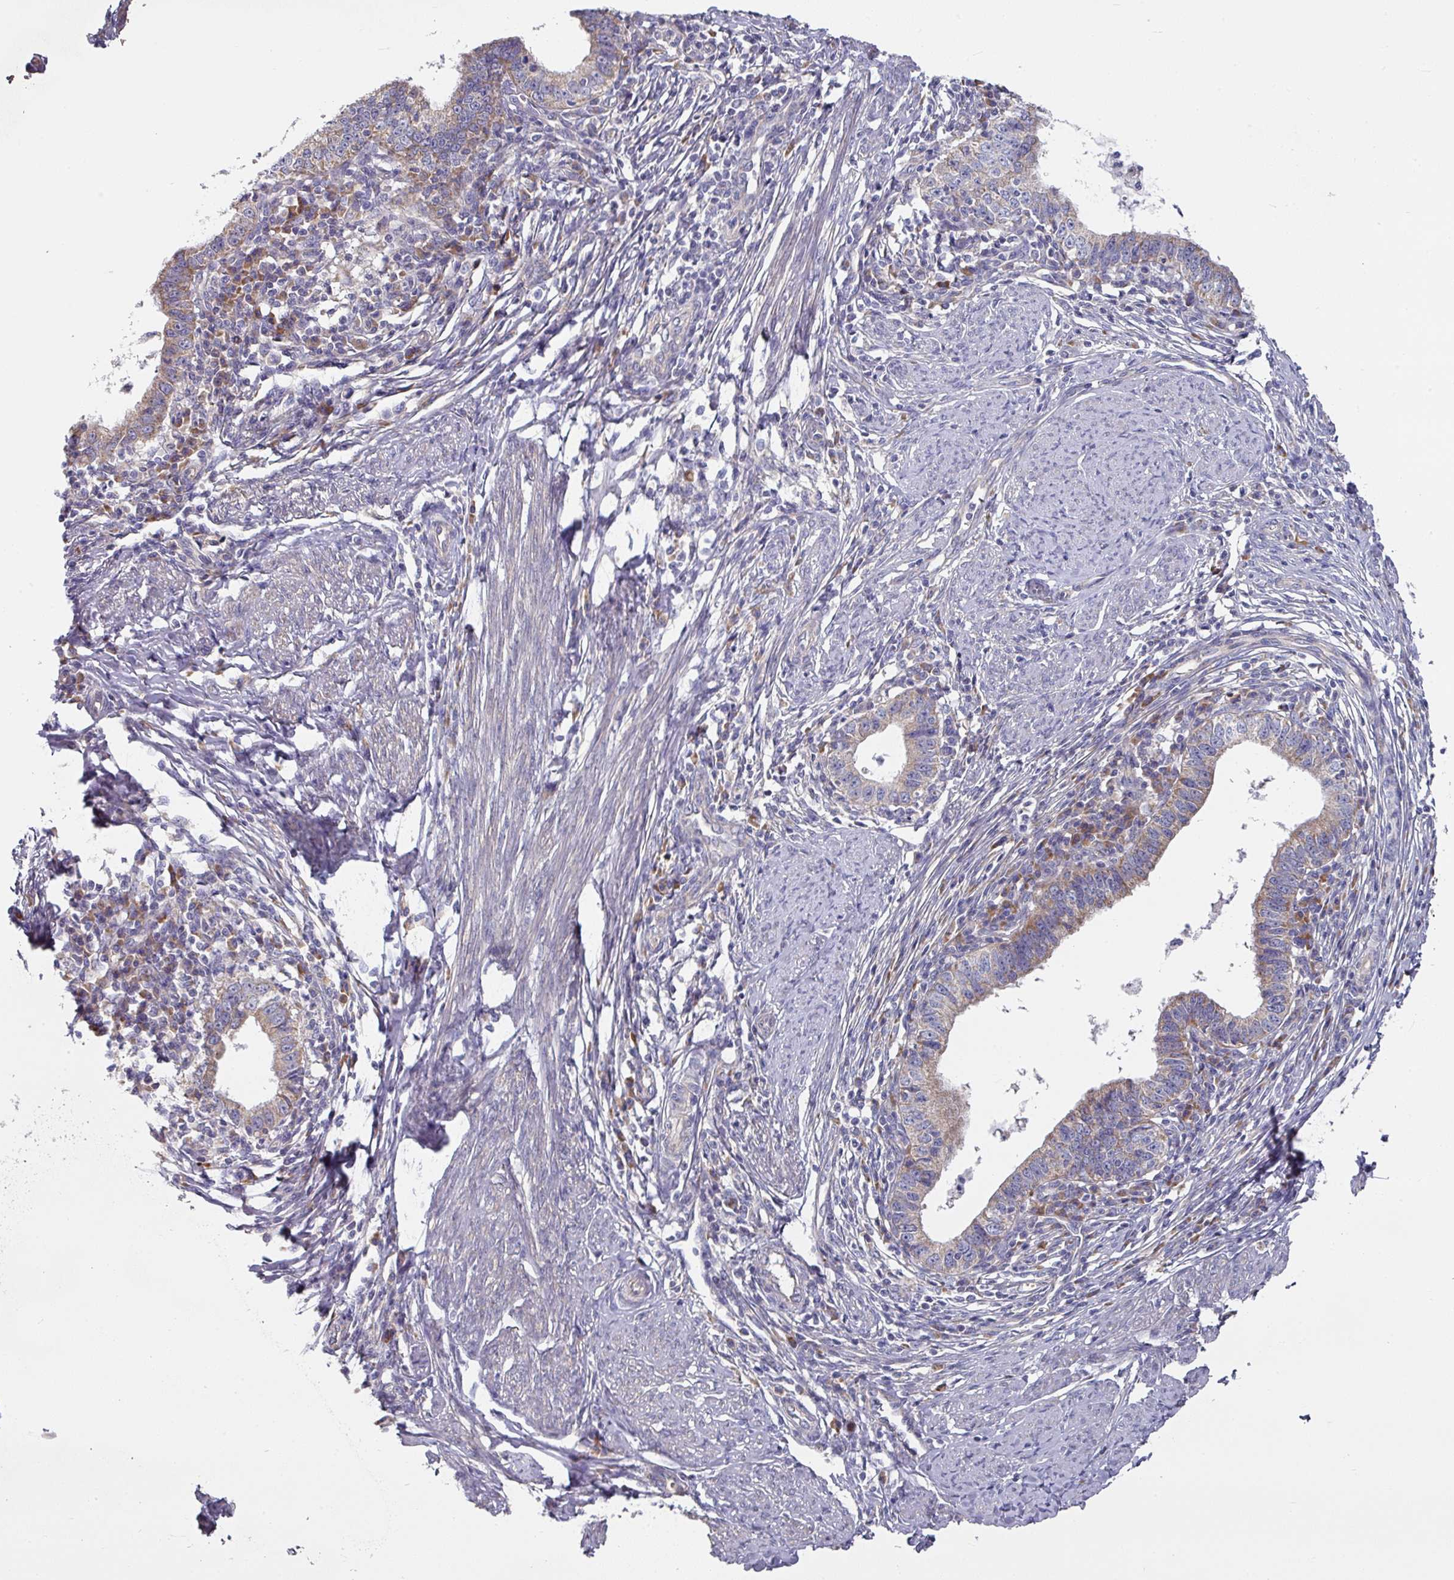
{"staining": {"intensity": "moderate", "quantity": "<25%", "location": "cytoplasmic/membranous"}, "tissue": "cervical cancer", "cell_type": "Tumor cells", "image_type": "cancer", "snomed": [{"axis": "morphology", "description": "Adenocarcinoma, NOS"}, {"axis": "topography", "description": "Cervix"}], "caption": "A brown stain shows moderate cytoplasmic/membranous positivity of a protein in human cervical cancer (adenocarcinoma) tumor cells.", "gene": "PYROXD2", "patient": {"sex": "female", "age": 36}}